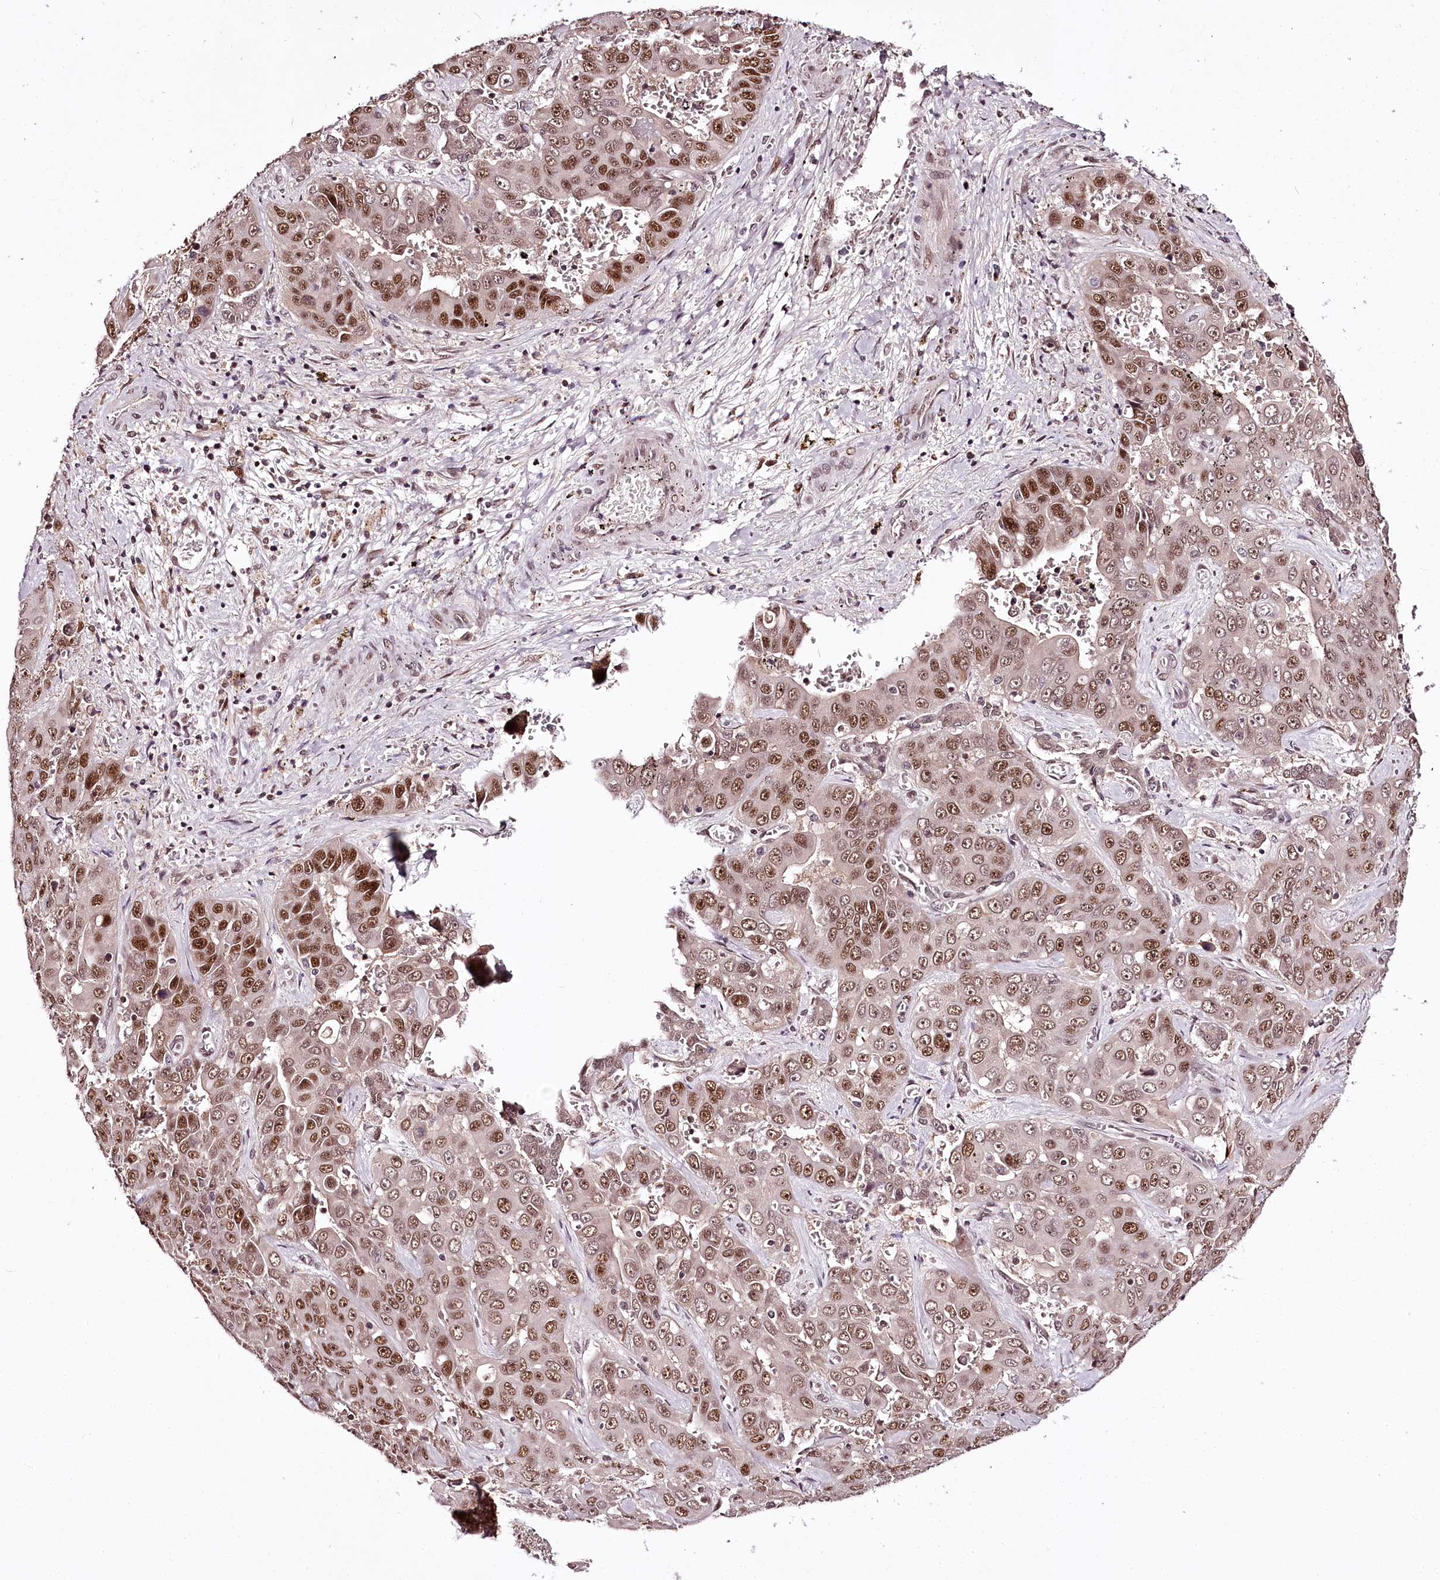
{"staining": {"intensity": "strong", "quantity": ">75%", "location": "nuclear"}, "tissue": "liver cancer", "cell_type": "Tumor cells", "image_type": "cancer", "snomed": [{"axis": "morphology", "description": "Cholangiocarcinoma"}, {"axis": "topography", "description": "Liver"}], "caption": "Liver cancer (cholangiocarcinoma) tissue shows strong nuclear staining in approximately >75% of tumor cells (Stains: DAB (3,3'-diaminobenzidine) in brown, nuclei in blue, Microscopy: brightfield microscopy at high magnification).", "gene": "TTC33", "patient": {"sex": "female", "age": 52}}